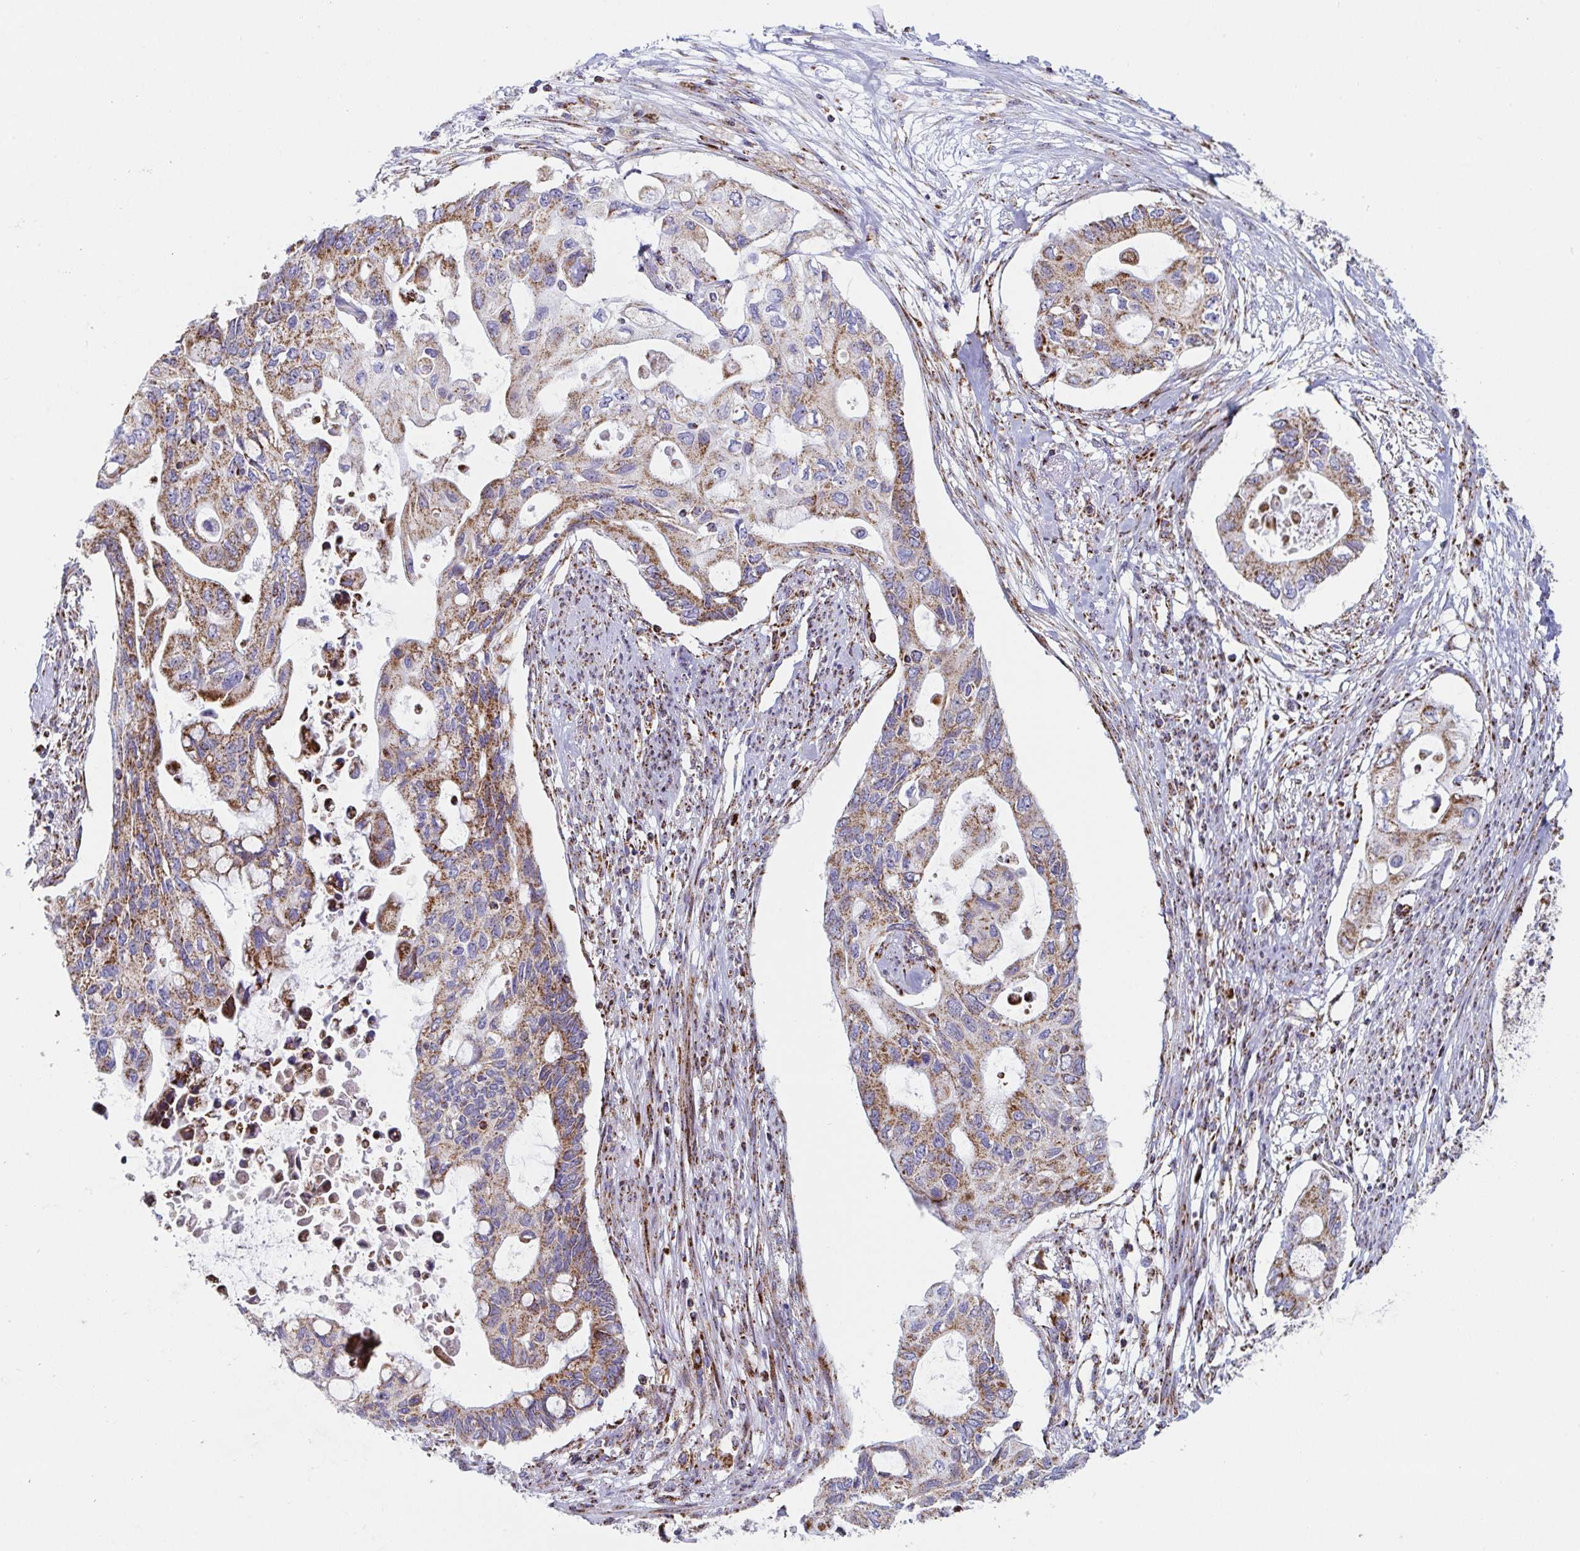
{"staining": {"intensity": "moderate", "quantity": ">75%", "location": "cytoplasmic/membranous"}, "tissue": "pancreatic cancer", "cell_type": "Tumor cells", "image_type": "cancer", "snomed": [{"axis": "morphology", "description": "Adenocarcinoma, NOS"}, {"axis": "topography", "description": "Pancreas"}], "caption": "Protein staining displays moderate cytoplasmic/membranous positivity in about >75% of tumor cells in pancreatic adenocarcinoma.", "gene": "ATP5MJ", "patient": {"sex": "female", "age": 63}}